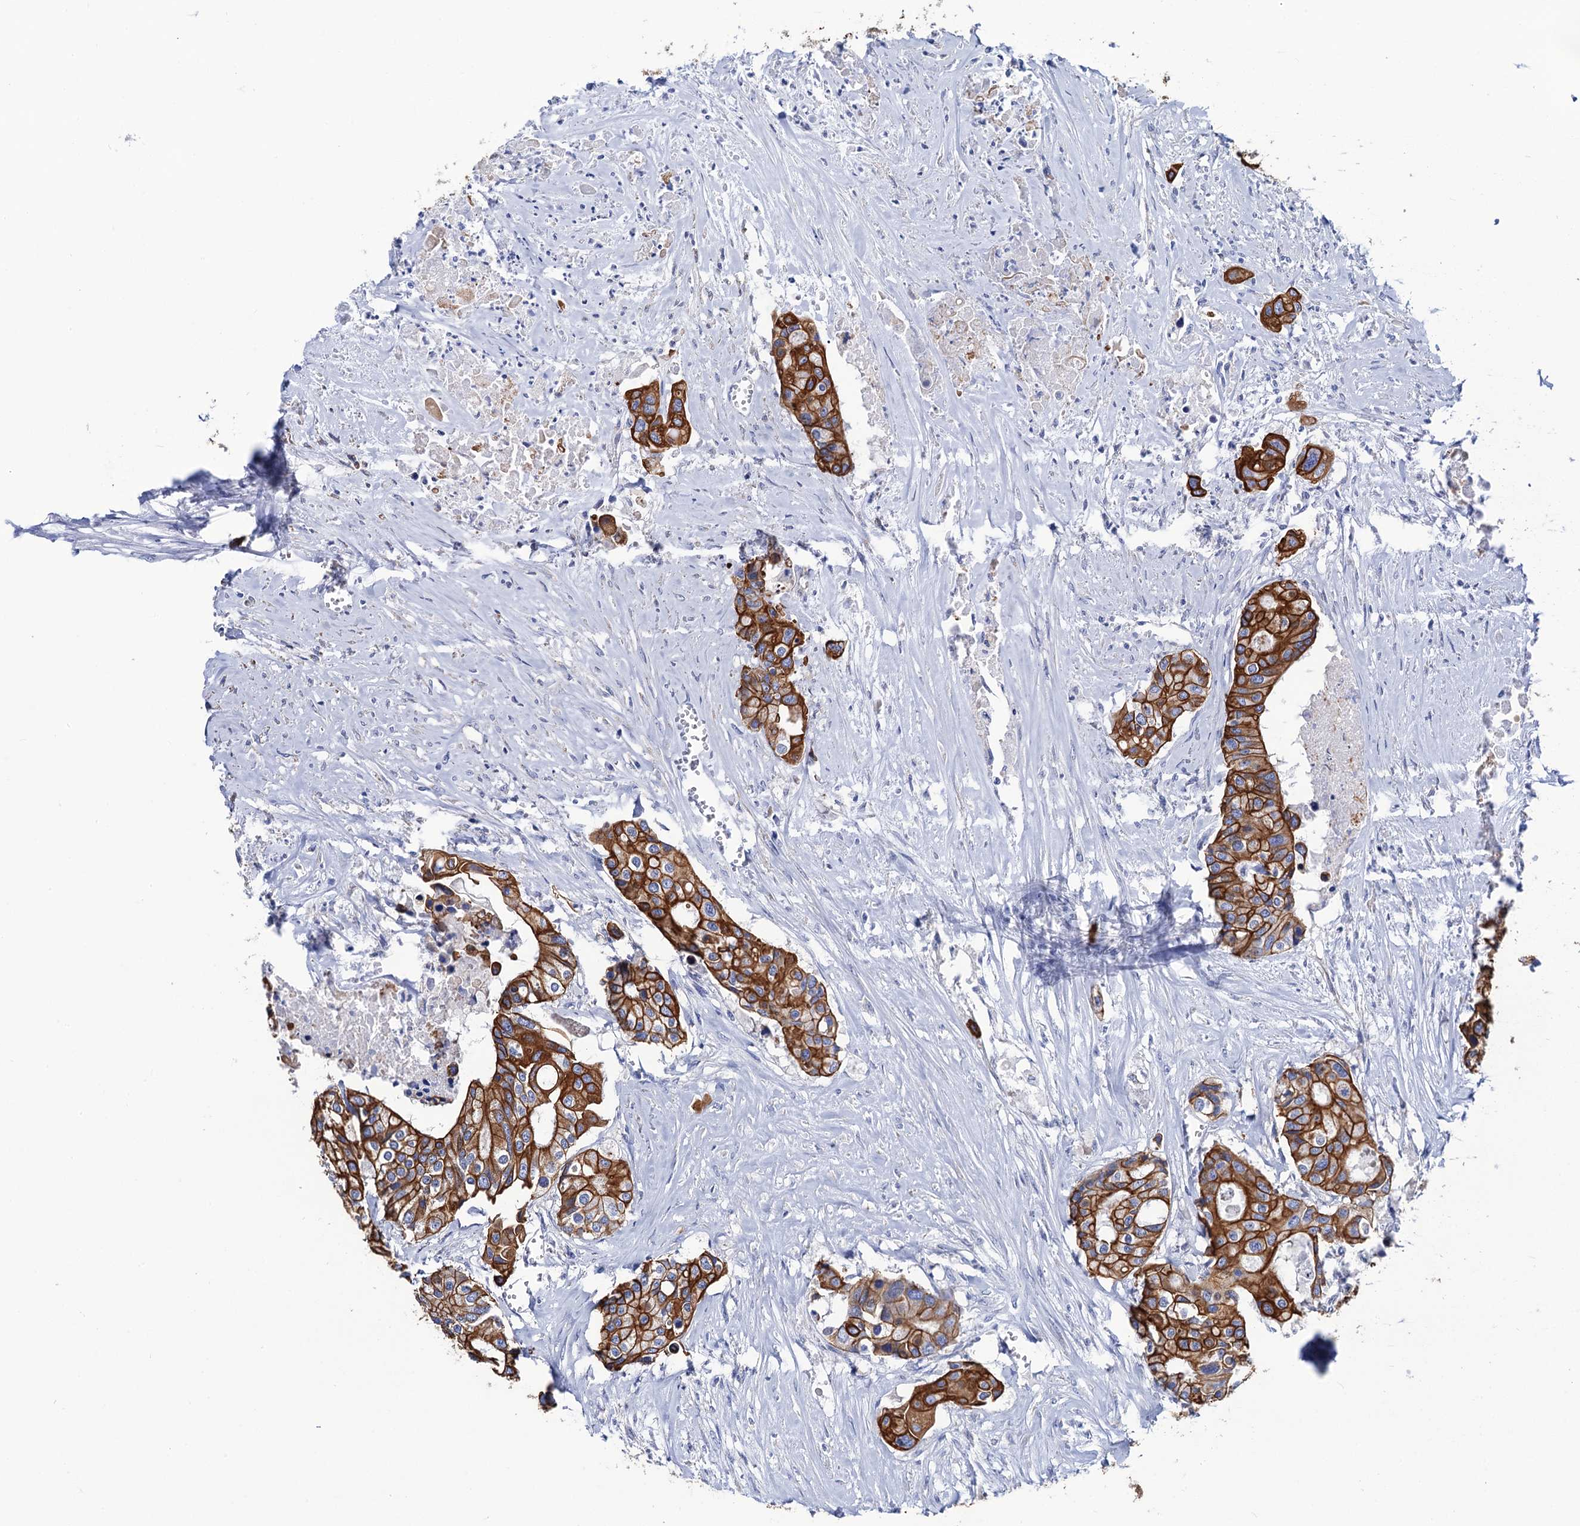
{"staining": {"intensity": "strong", "quantity": ">75%", "location": "cytoplasmic/membranous"}, "tissue": "colorectal cancer", "cell_type": "Tumor cells", "image_type": "cancer", "snomed": [{"axis": "morphology", "description": "Adenocarcinoma, NOS"}, {"axis": "topography", "description": "Colon"}], "caption": "About >75% of tumor cells in colorectal adenocarcinoma exhibit strong cytoplasmic/membranous protein expression as visualized by brown immunohistochemical staining.", "gene": "RAB3IP", "patient": {"sex": "male", "age": 77}}